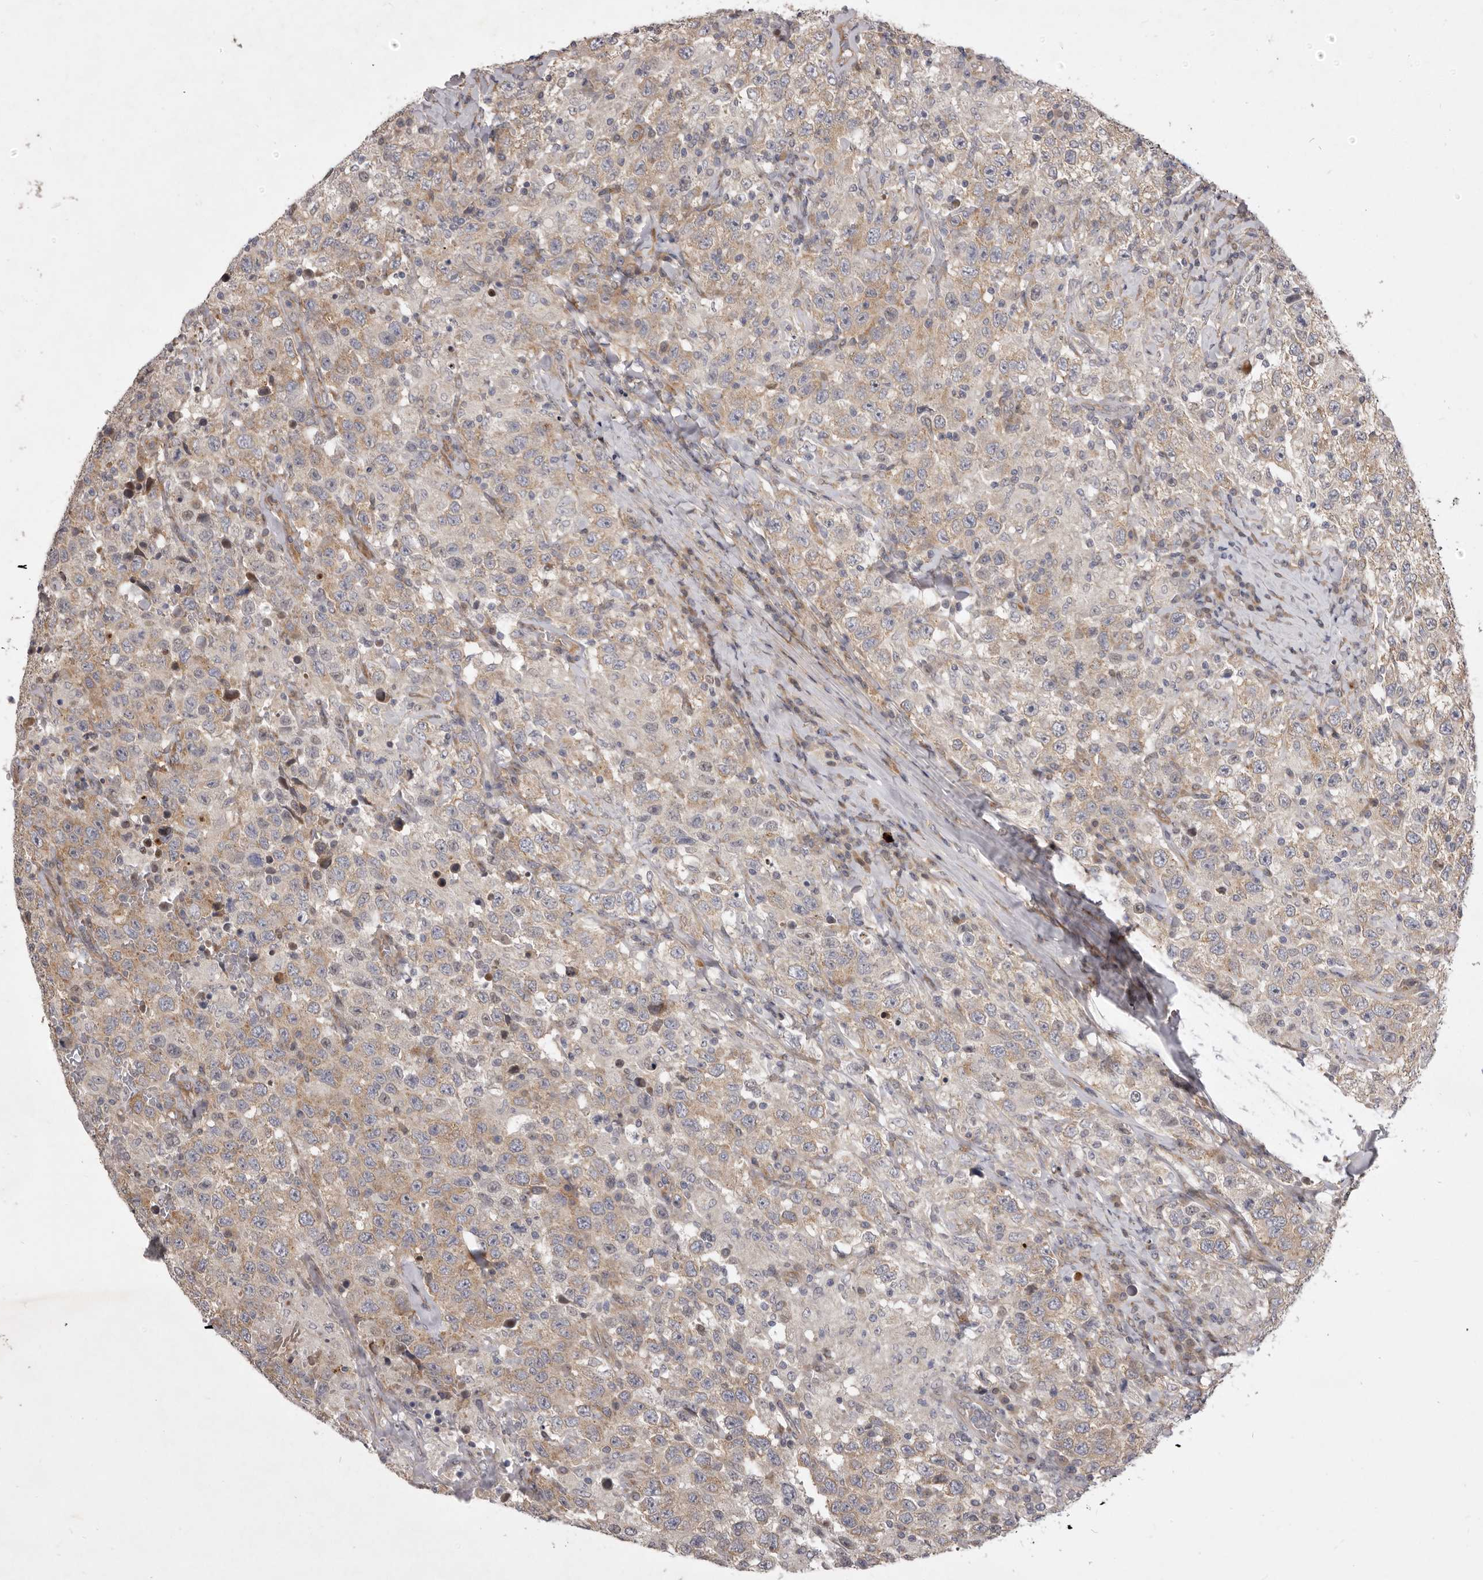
{"staining": {"intensity": "weak", "quantity": ">75%", "location": "cytoplasmic/membranous"}, "tissue": "testis cancer", "cell_type": "Tumor cells", "image_type": "cancer", "snomed": [{"axis": "morphology", "description": "Seminoma, NOS"}, {"axis": "topography", "description": "Testis"}], "caption": "There is low levels of weak cytoplasmic/membranous expression in tumor cells of seminoma (testis), as demonstrated by immunohistochemical staining (brown color).", "gene": "TBC1D8B", "patient": {"sex": "male", "age": 41}}